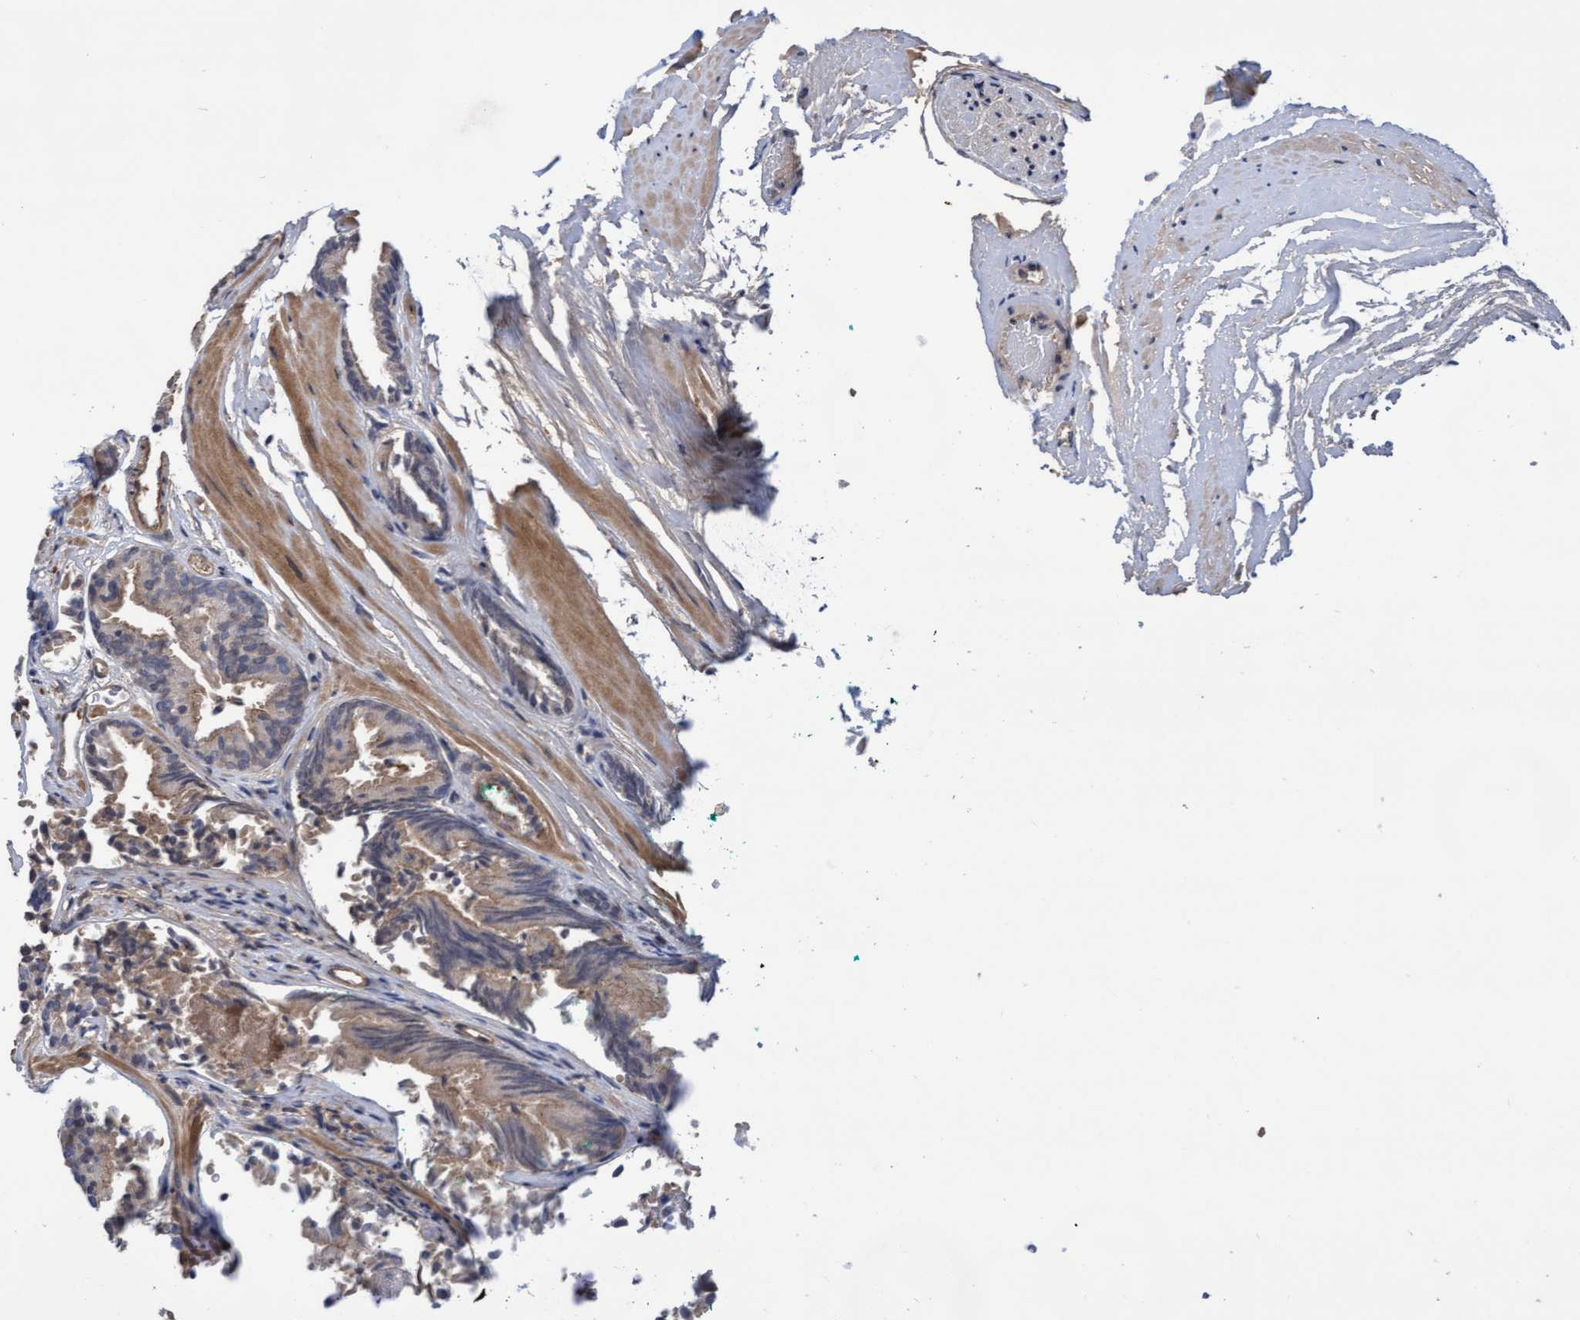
{"staining": {"intensity": "weak", "quantity": "<25%", "location": "cytoplasmic/membranous"}, "tissue": "prostate cancer", "cell_type": "Tumor cells", "image_type": "cancer", "snomed": [{"axis": "morphology", "description": "Adenocarcinoma, Low grade"}, {"axis": "topography", "description": "Prostate"}], "caption": "The IHC histopathology image has no significant staining in tumor cells of prostate adenocarcinoma (low-grade) tissue.", "gene": "COBL", "patient": {"sex": "male", "age": 51}}